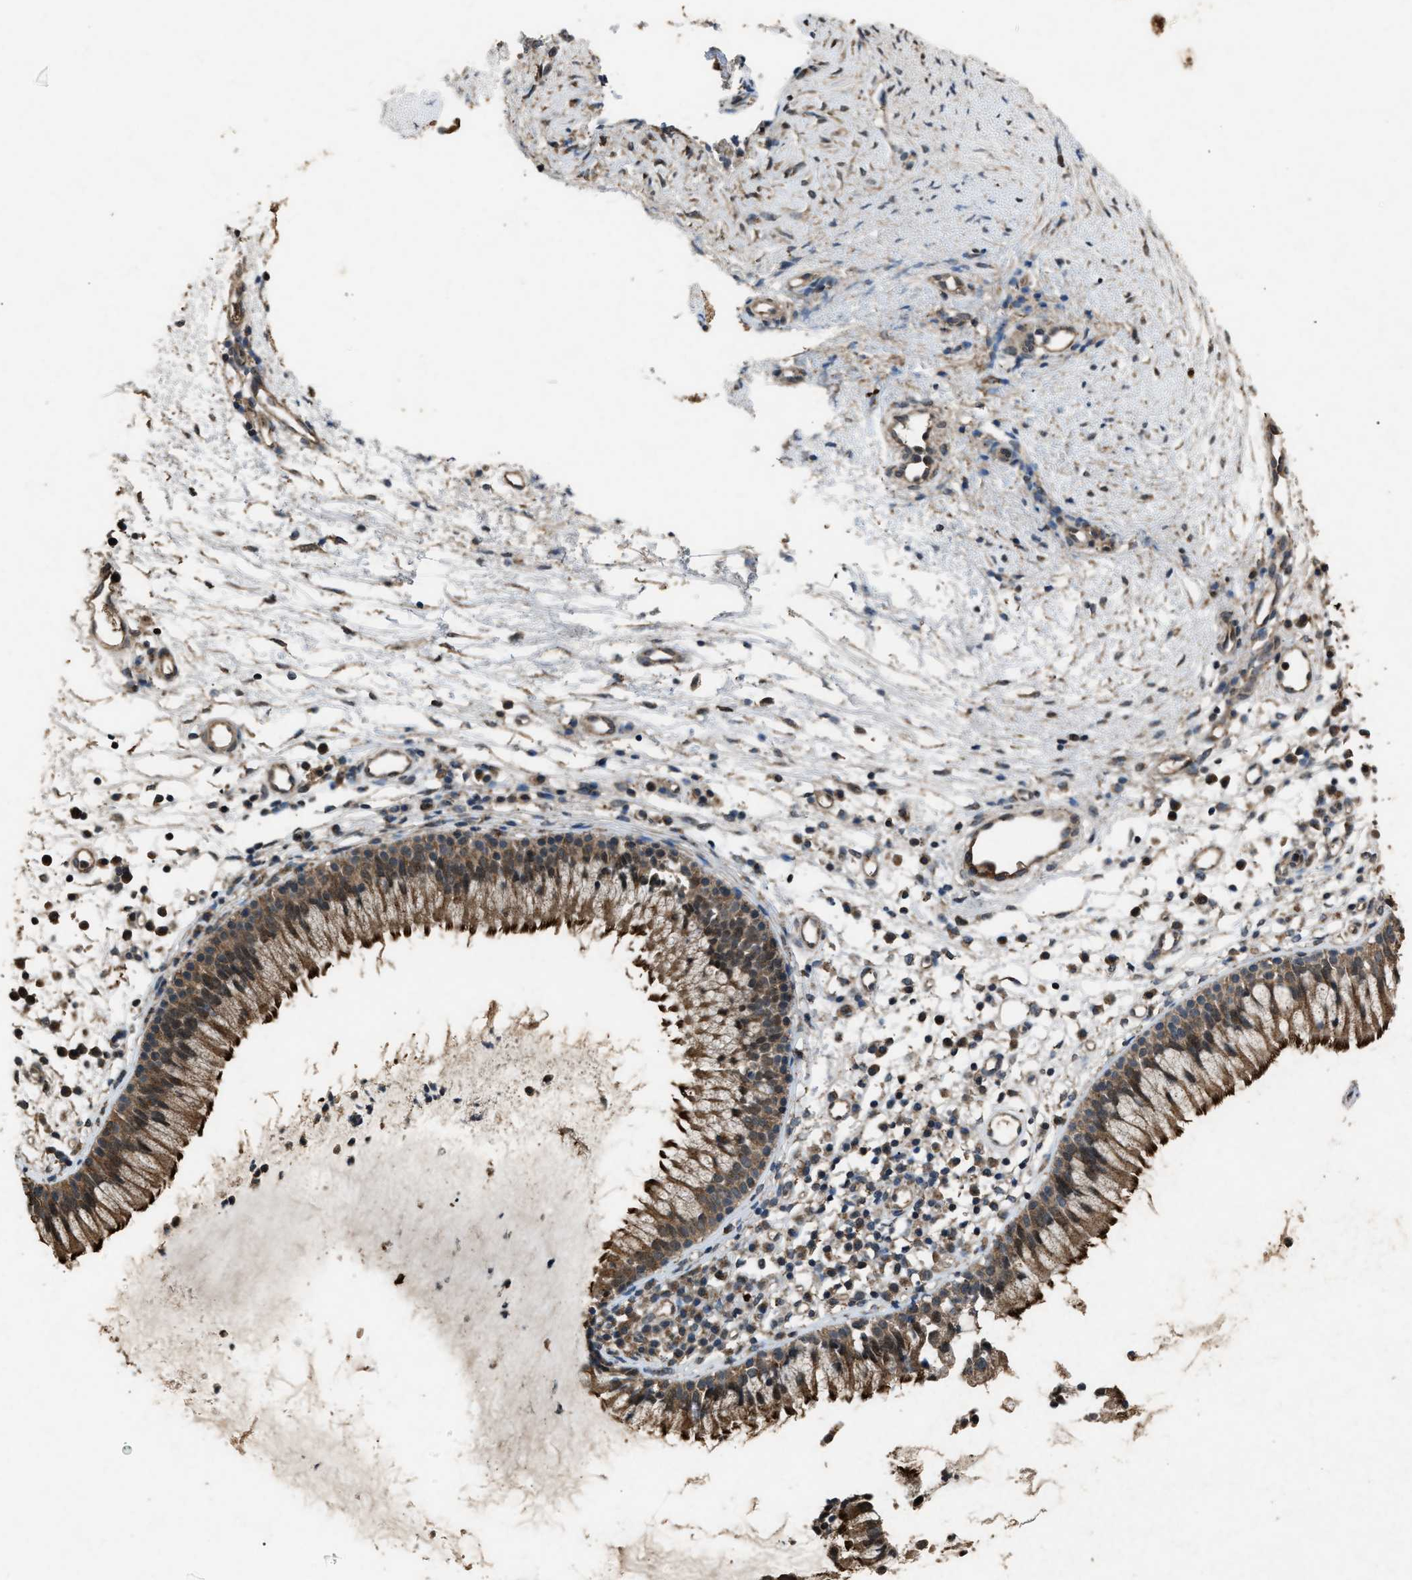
{"staining": {"intensity": "moderate", "quantity": ">75%", "location": "cytoplasmic/membranous"}, "tissue": "nasopharynx", "cell_type": "Respiratory epithelial cells", "image_type": "normal", "snomed": [{"axis": "morphology", "description": "Normal tissue, NOS"}, {"axis": "topography", "description": "Nasopharynx"}], "caption": "The photomicrograph reveals a brown stain indicating the presence of a protein in the cytoplasmic/membranous of respiratory epithelial cells in nasopharynx. (DAB (3,3'-diaminobenzidine) IHC, brown staining for protein, blue staining for nuclei).", "gene": "PSMD1", "patient": {"sex": "male", "age": 21}}